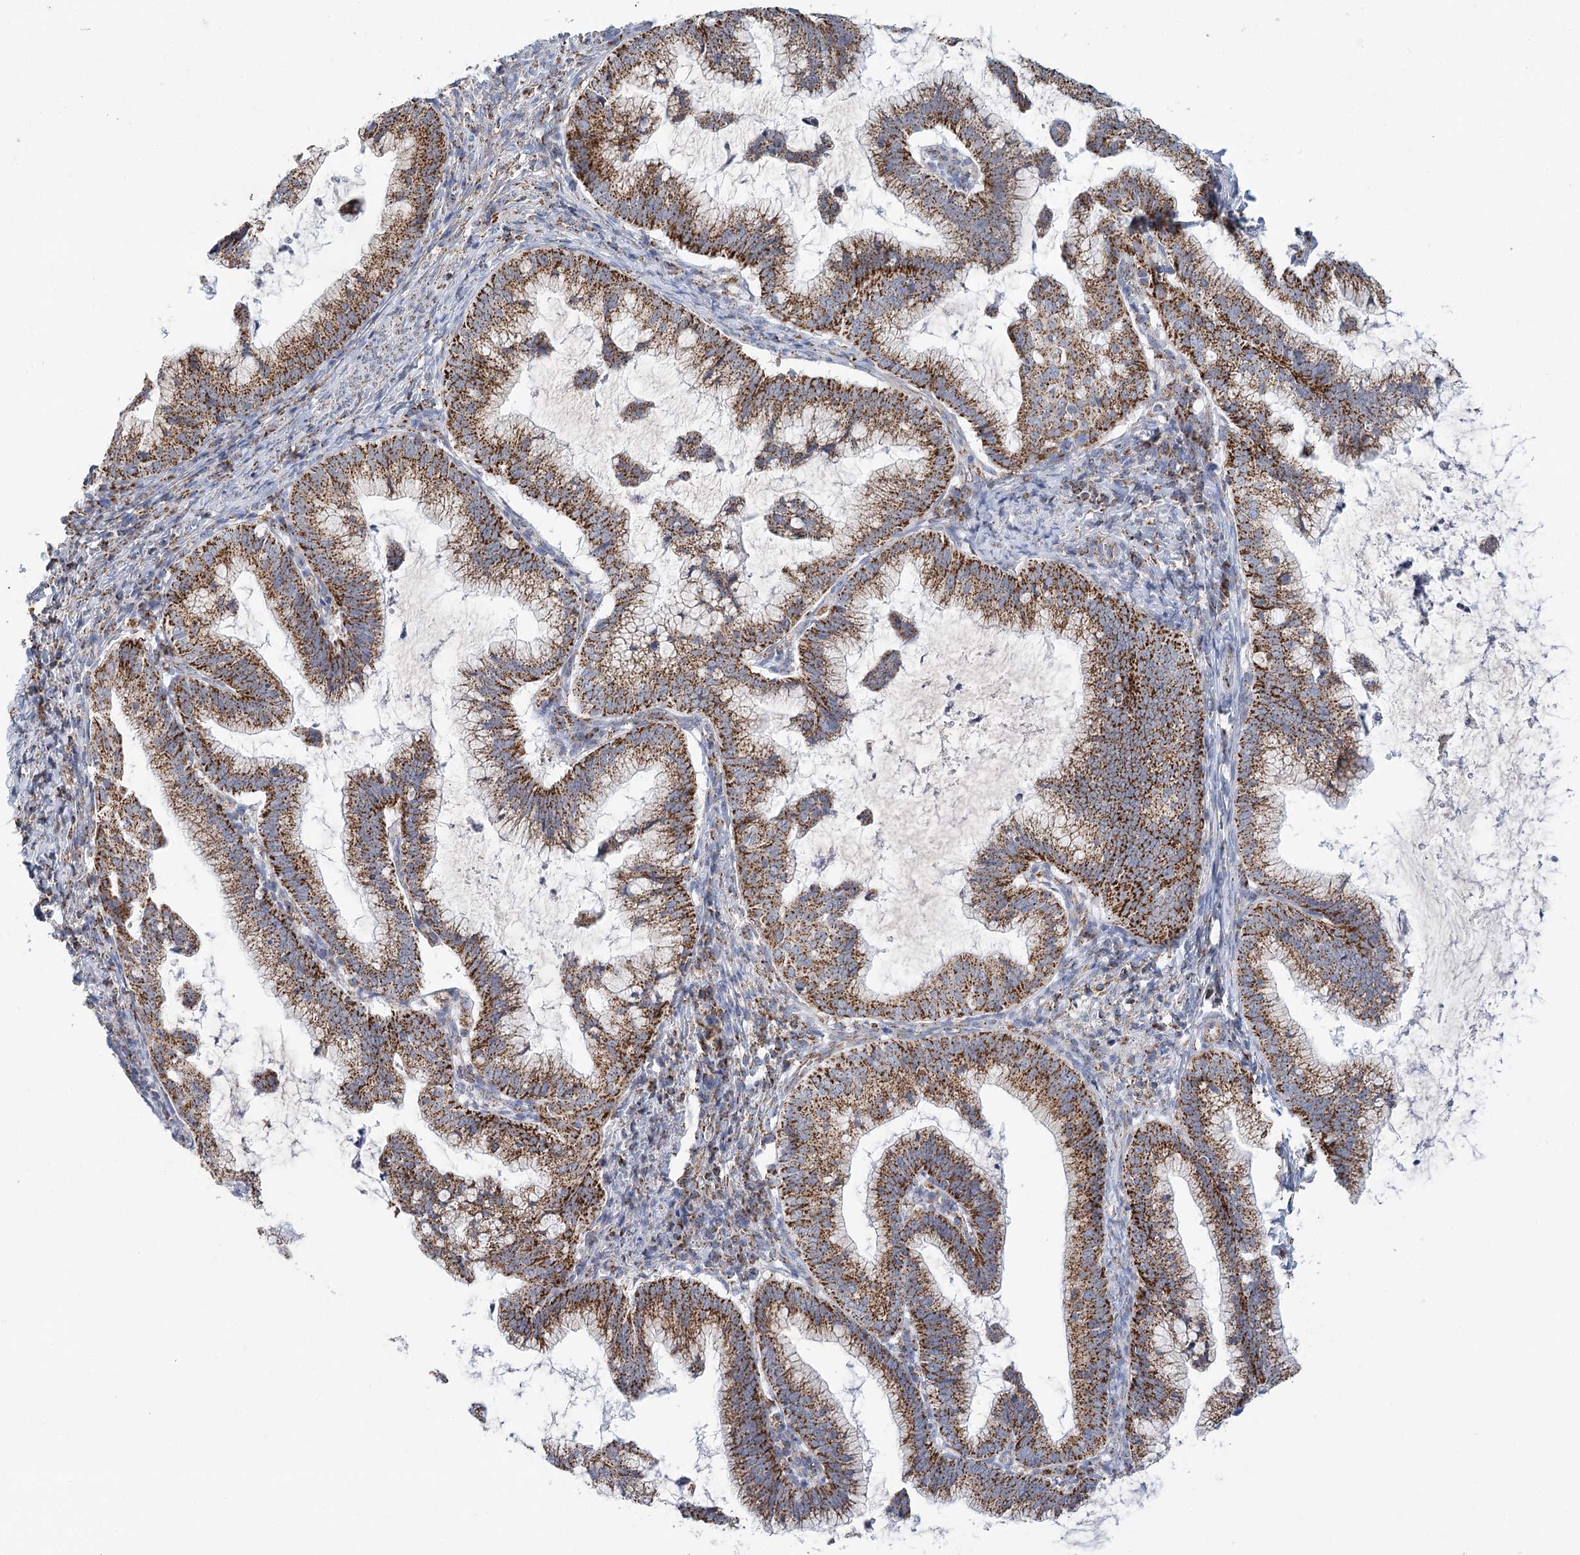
{"staining": {"intensity": "strong", "quantity": ">75%", "location": "cytoplasmic/membranous"}, "tissue": "cervical cancer", "cell_type": "Tumor cells", "image_type": "cancer", "snomed": [{"axis": "morphology", "description": "Adenocarcinoma, NOS"}, {"axis": "topography", "description": "Cervix"}], "caption": "Tumor cells demonstrate strong cytoplasmic/membranous staining in about >75% of cells in cervical cancer. (brown staining indicates protein expression, while blue staining denotes nuclei).", "gene": "LSS", "patient": {"sex": "female", "age": 36}}